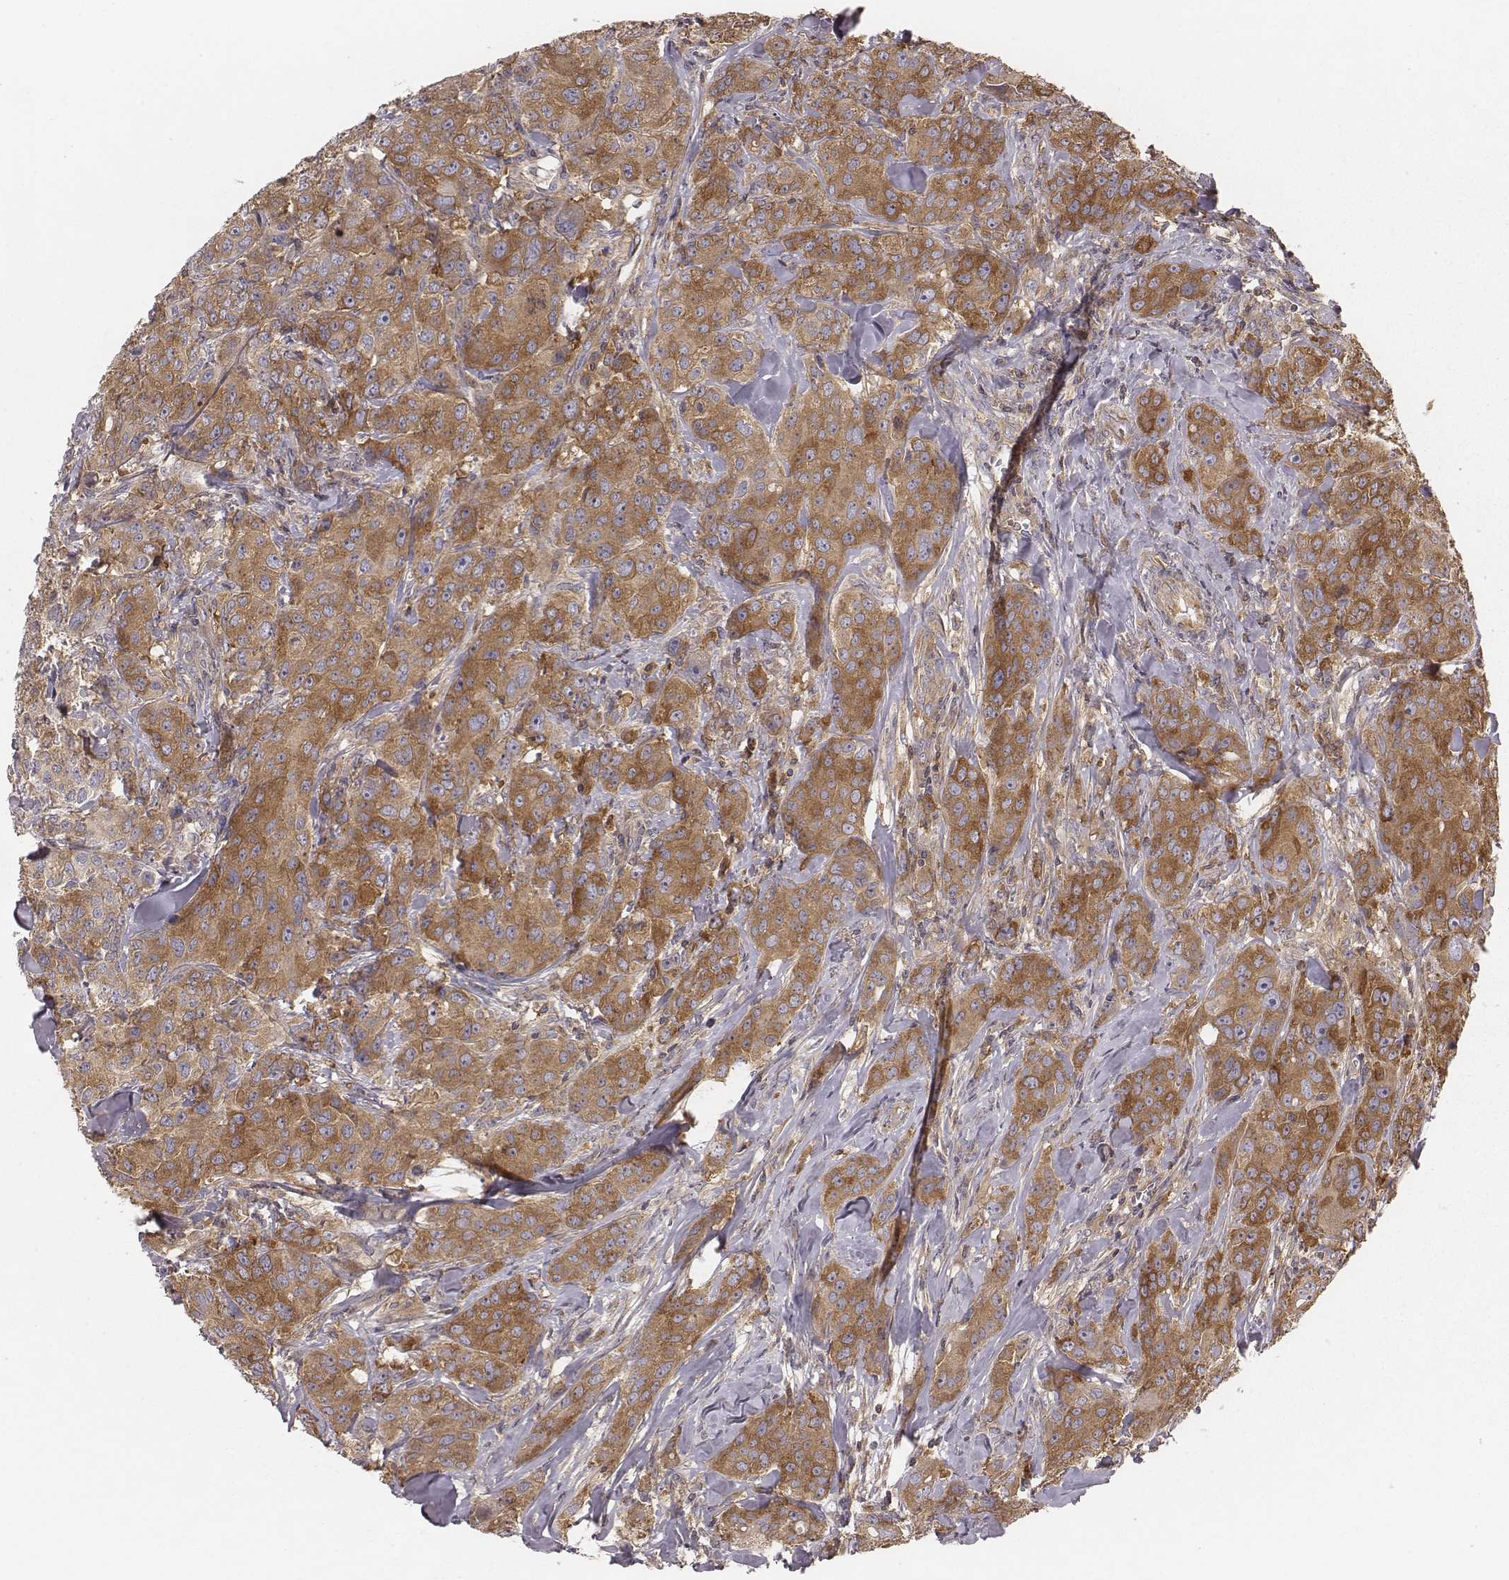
{"staining": {"intensity": "moderate", "quantity": ">75%", "location": "cytoplasmic/membranous"}, "tissue": "breast cancer", "cell_type": "Tumor cells", "image_type": "cancer", "snomed": [{"axis": "morphology", "description": "Duct carcinoma"}, {"axis": "topography", "description": "Breast"}], "caption": "Immunohistochemistry (IHC) (DAB) staining of human breast infiltrating ductal carcinoma demonstrates moderate cytoplasmic/membranous protein expression in about >75% of tumor cells. Nuclei are stained in blue.", "gene": "CAD", "patient": {"sex": "female", "age": 43}}